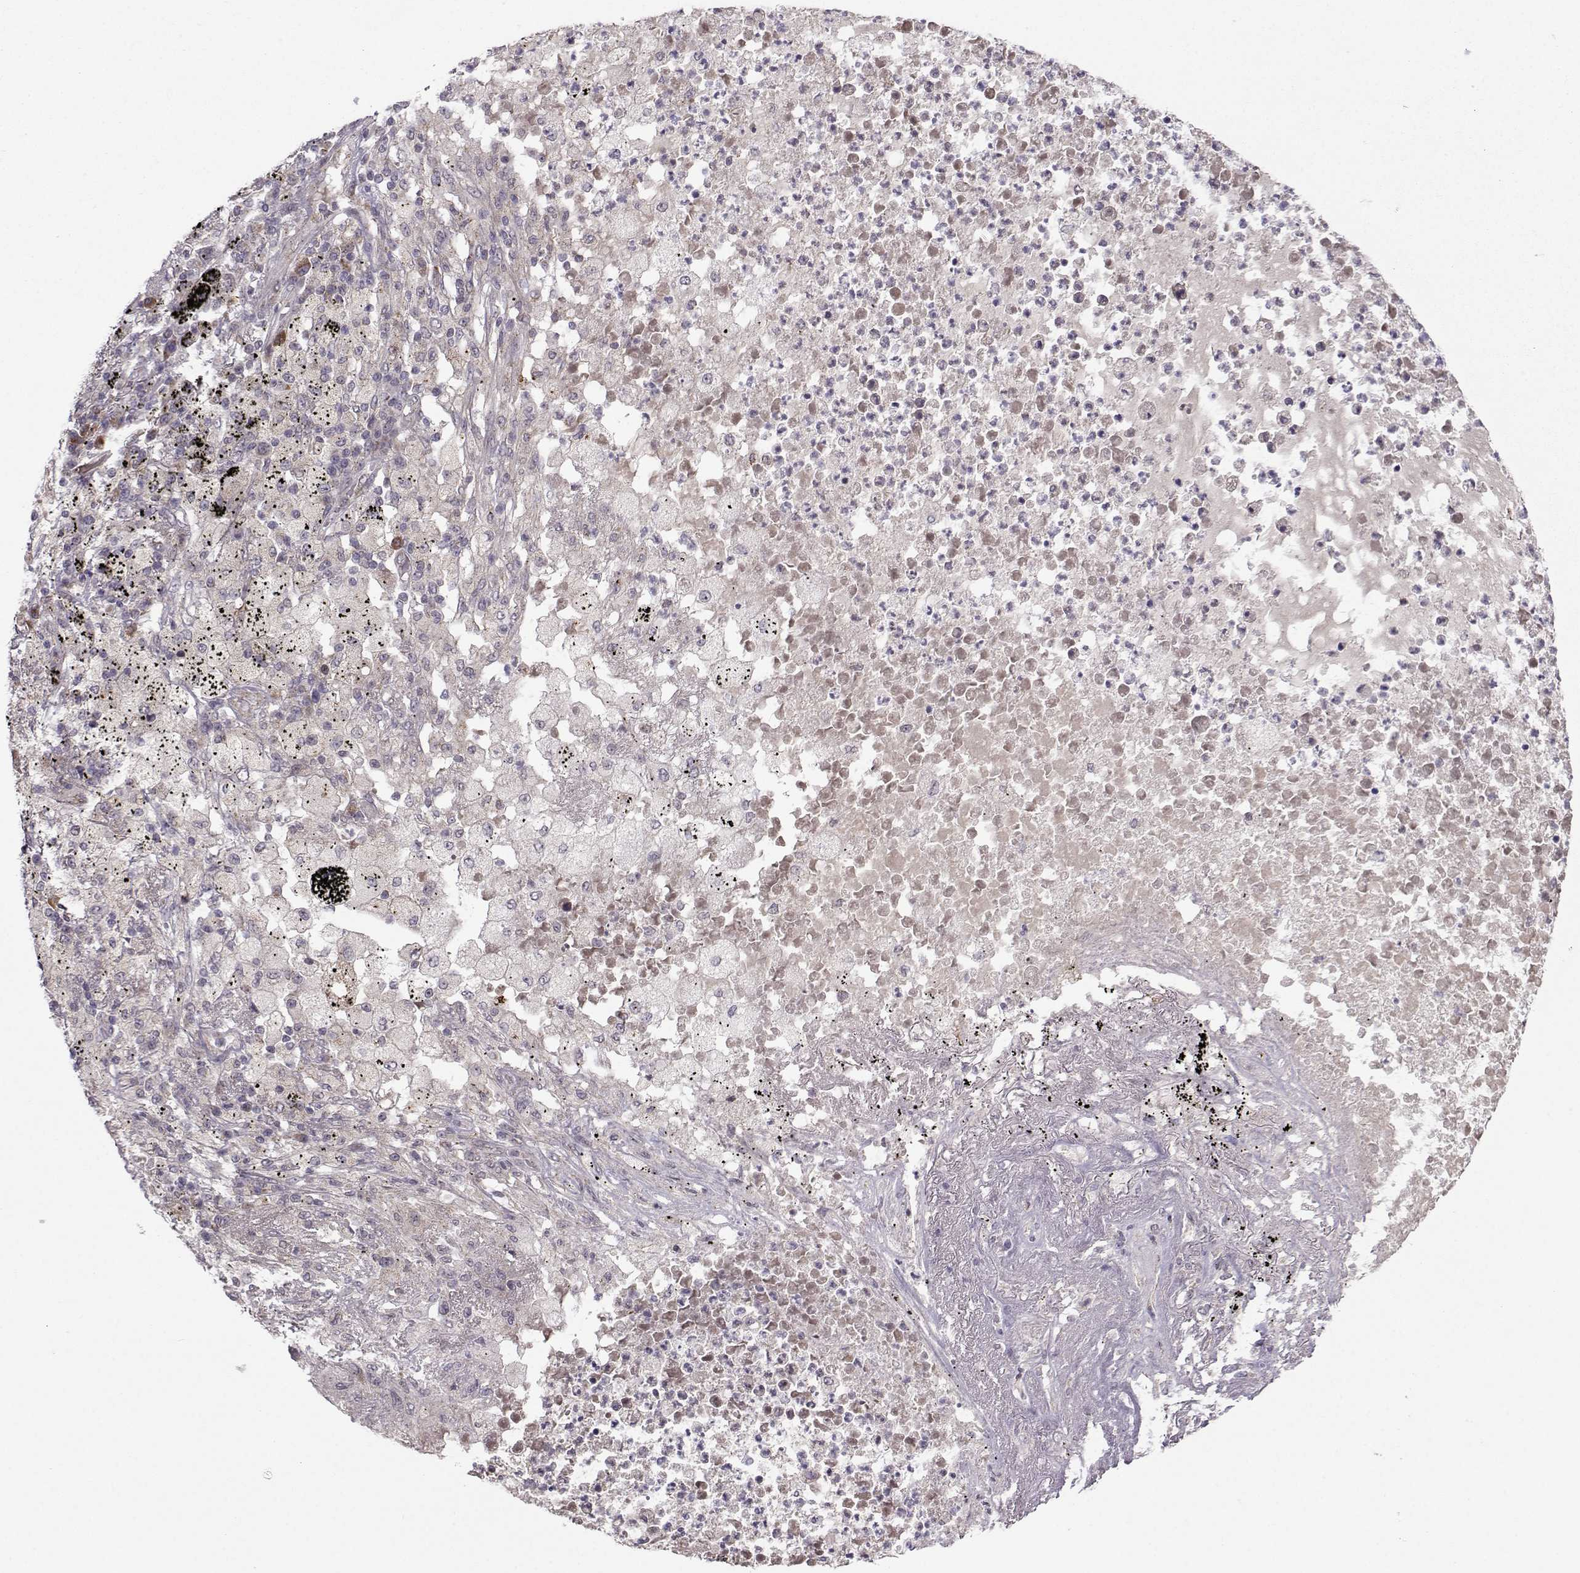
{"staining": {"intensity": "moderate", "quantity": "25%-75%", "location": "cytoplasmic/membranous"}, "tissue": "lung cancer", "cell_type": "Tumor cells", "image_type": "cancer", "snomed": [{"axis": "morphology", "description": "Adenocarcinoma, NOS"}, {"axis": "topography", "description": "Lung"}], "caption": "DAB immunohistochemical staining of lung adenocarcinoma displays moderate cytoplasmic/membranous protein positivity in about 25%-75% of tumor cells. The staining was performed using DAB, with brown indicating positive protein expression. Nuclei are stained blue with hematoxylin.", "gene": "NECAB3", "patient": {"sex": "female", "age": 73}}